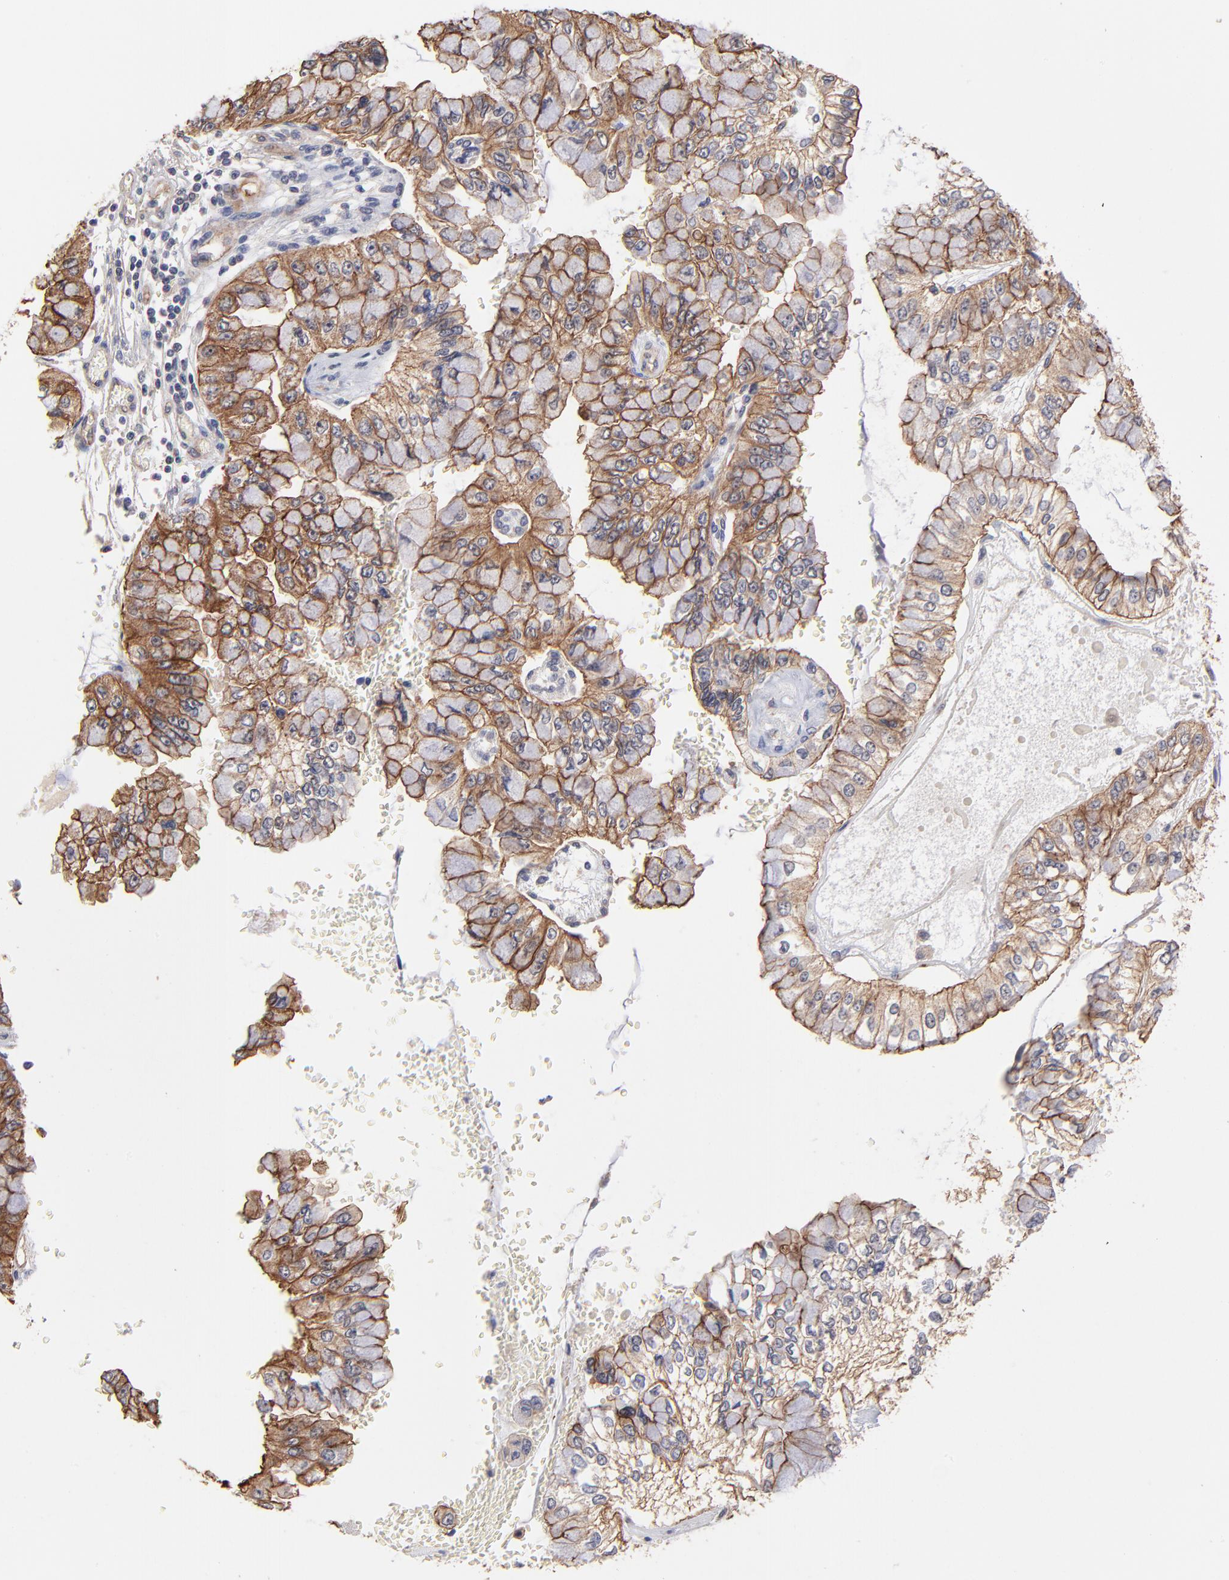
{"staining": {"intensity": "strong", "quantity": ">75%", "location": "cytoplasmic/membranous"}, "tissue": "liver cancer", "cell_type": "Tumor cells", "image_type": "cancer", "snomed": [{"axis": "morphology", "description": "Cholangiocarcinoma"}, {"axis": "topography", "description": "Liver"}], "caption": "DAB immunohistochemical staining of cholangiocarcinoma (liver) displays strong cytoplasmic/membranous protein staining in about >75% of tumor cells. (DAB = brown stain, brightfield microscopy at high magnification).", "gene": "STAP2", "patient": {"sex": "female", "age": 79}}